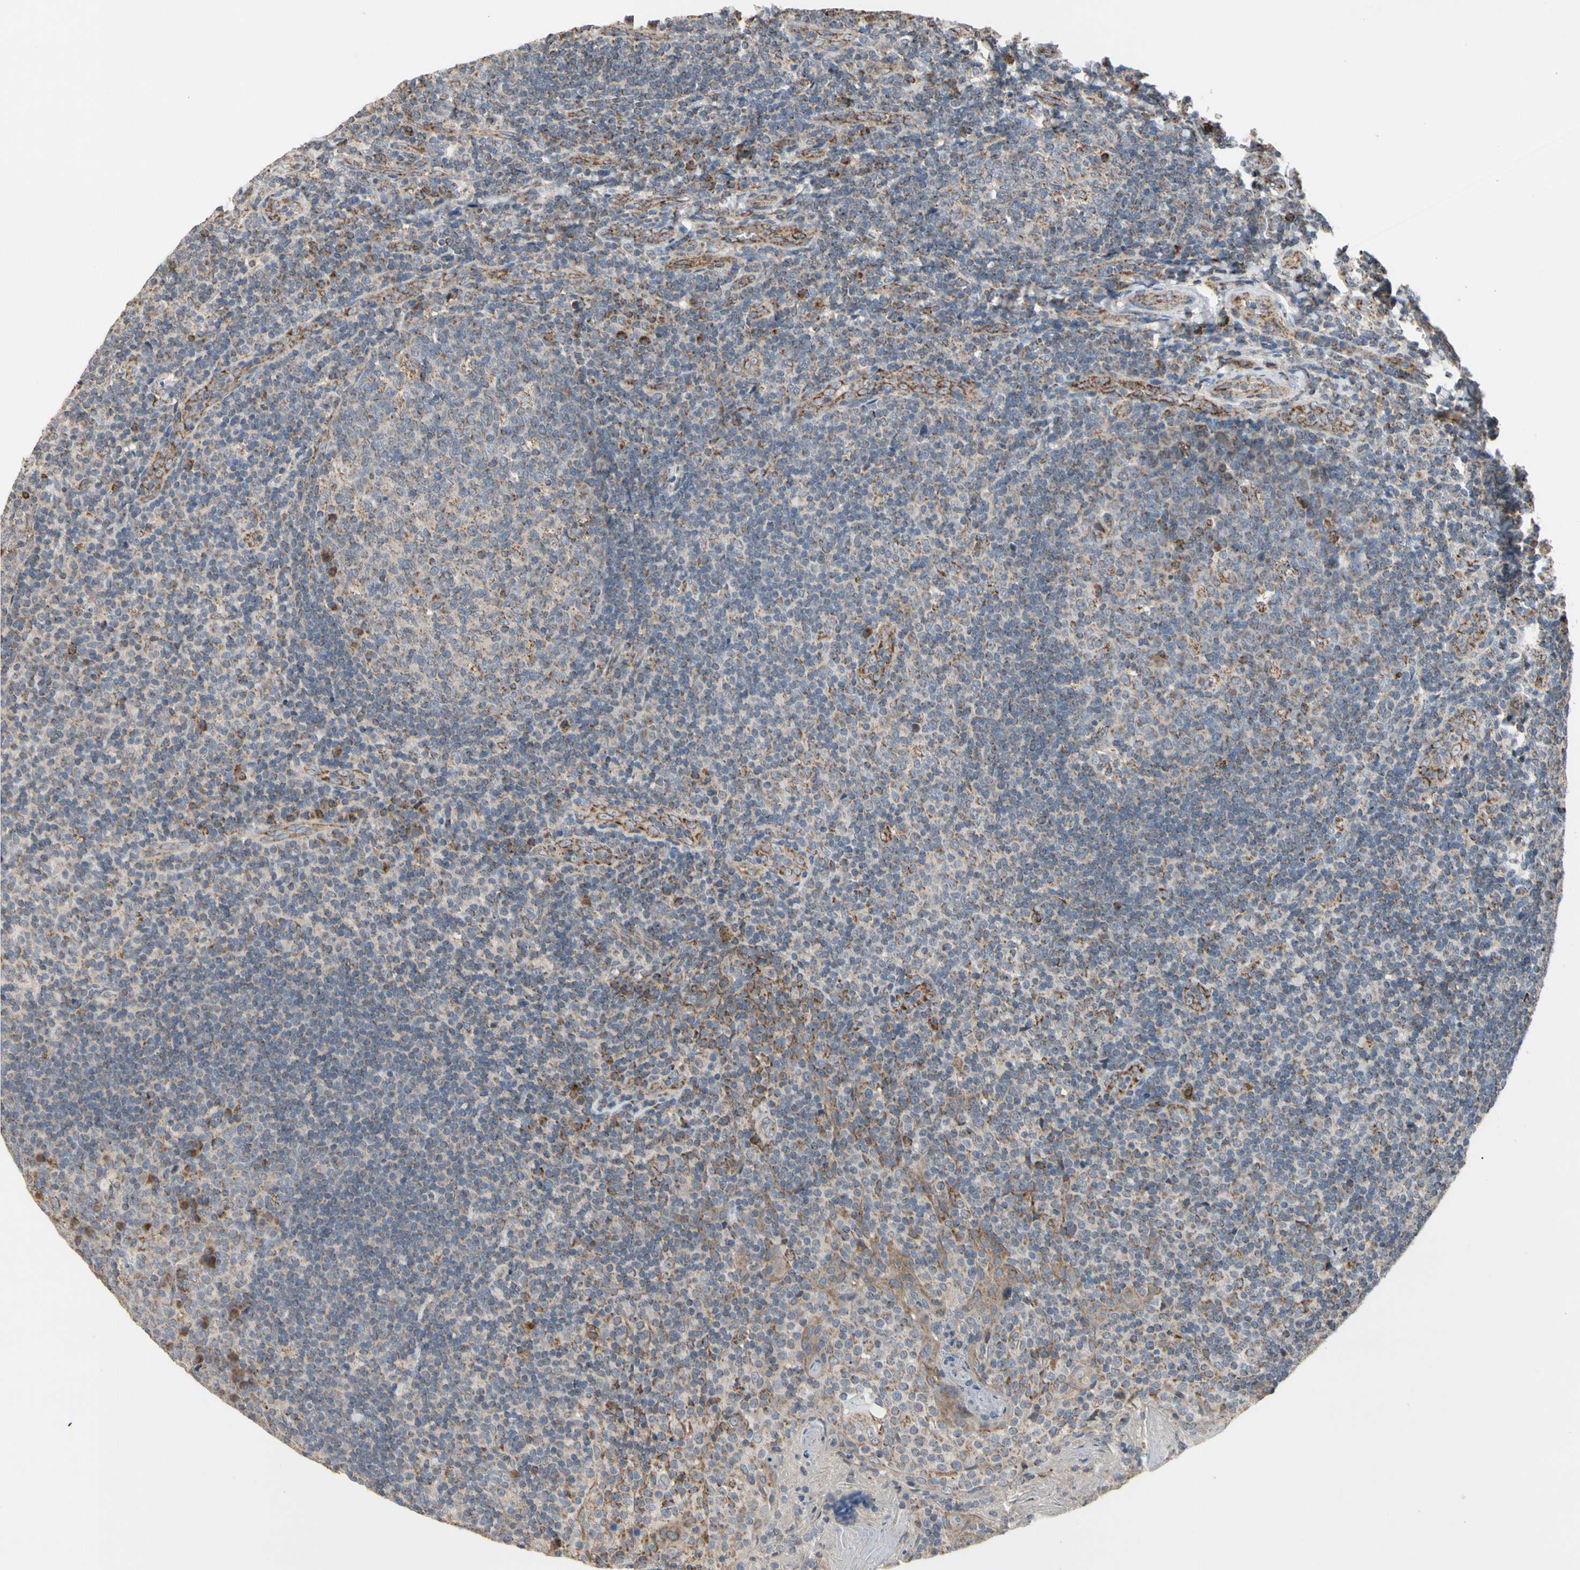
{"staining": {"intensity": "weak", "quantity": "25%-75%", "location": "cytoplasmic/membranous"}, "tissue": "tonsil", "cell_type": "Germinal center cells", "image_type": "normal", "snomed": [{"axis": "morphology", "description": "Normal tissue, NOS"}, {"axis": "topography", "description": "Tonsil"}], "caption": "This is an image of IHC staining of normal tonsil, which shows weak staining in the cytoplasmic/membranous of germinal center cells.", "gene": "GPD2", "patient": {"sex": "male", "age": 17}}